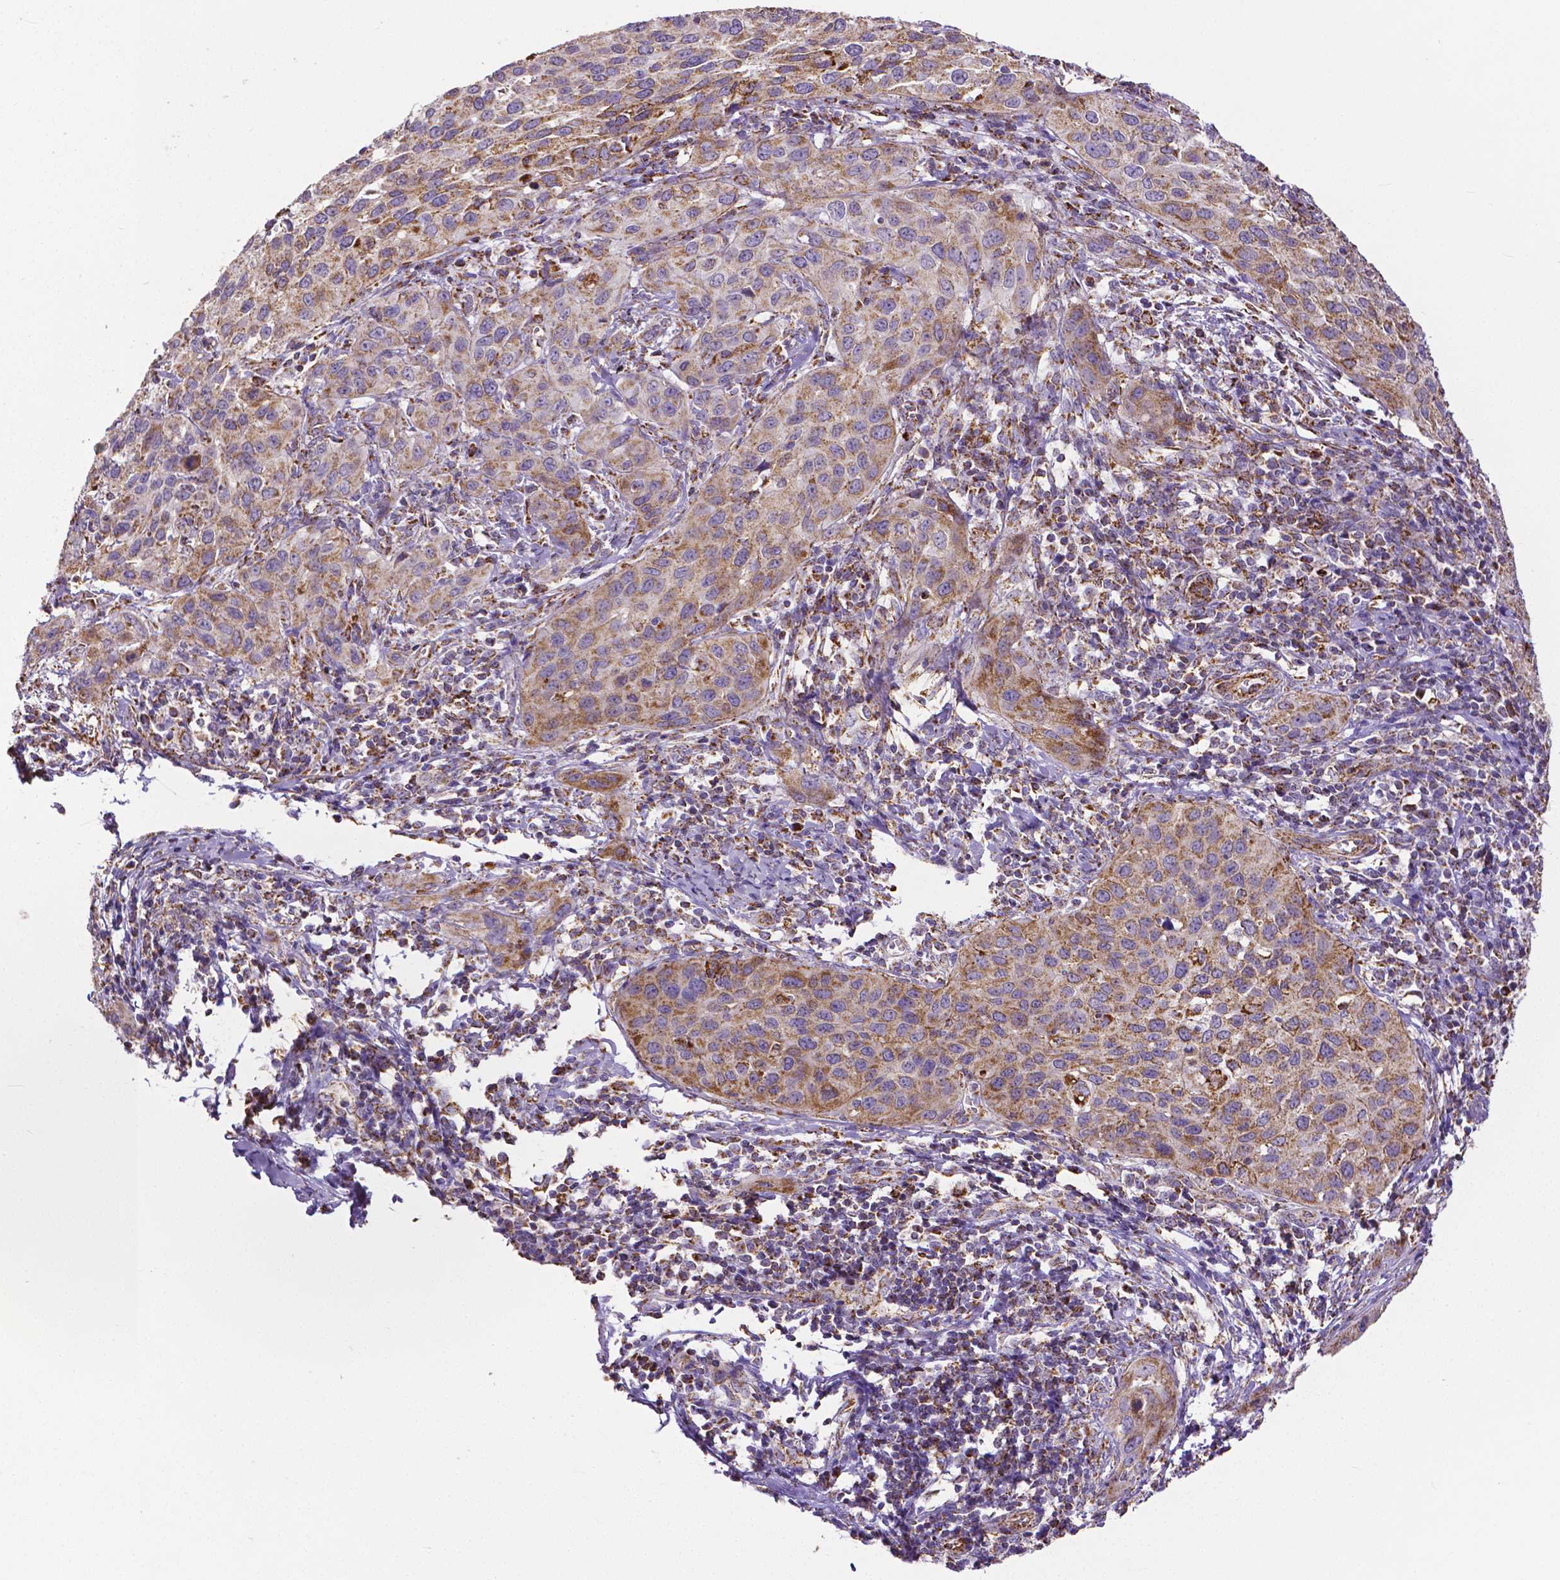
{"staining": {"intensity": "moderate", "quantity": ">75%", "location": "cytoplasmic/membranous"}, "tissue": "cervical cancer", "cell_type": "Tumor cells", "image_type": "cancer", "snomed": [{"axis": "morphology", "description": "Normal tissue, NOS"}, {"axis": "morphology", "description": "Squamous cell carcinoma, NOS"}, {"axis": "topography", "description": "Cervix"}], "caption": "Squamous cell carcinoma (cervical) stained with a brown dye demonstrates moderate cytoplasmic/membranous positive staining in approximately >75% of tumor cells.", "gene": "MACC1", "patient": {"sex": "female", "age": 51}}